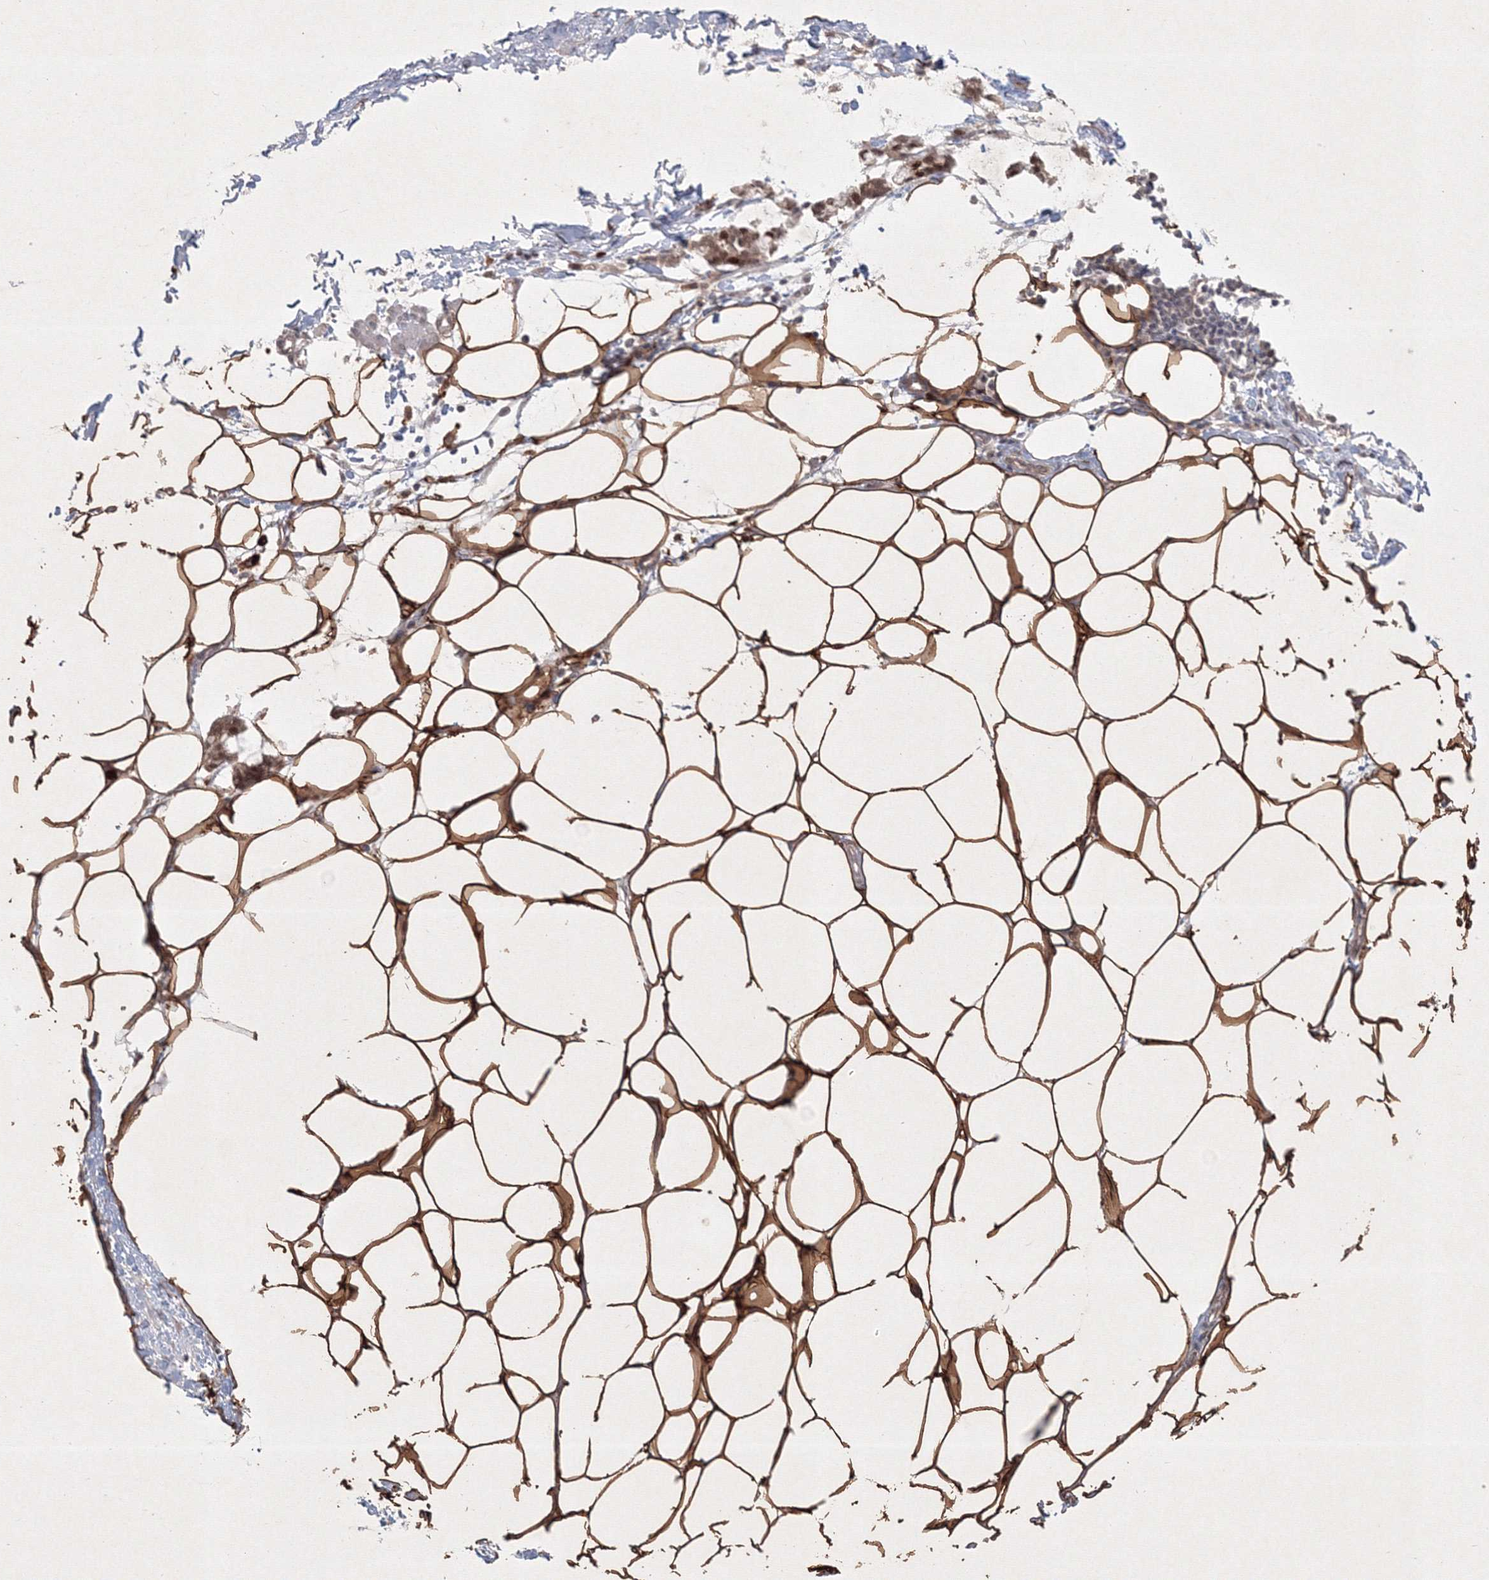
{"staining": {"intensity": "strong", "quantity": ">75%", "location": "cytoplasmic/membranous"}, "tissue": "adipose tissue", "cell_type": "Adipocytes", "image_type": "normal", "snomed": [{"axis": "morphology", "description": "Normal tissue, NOS"}, {"axis": "morphology", "description": "Adenocarcinoma, NOS"}, {"axis": "topography", "description": "Colon"}, {"axis": "topography", "description": "Peripheral nerve tissue"}], "caption": "A brown stain labels strong cytoplasmic/membranous staining of a protein in adipocytes of unremarkable adipose tissue. (DAB IHC, brown staining for protein, blue staining for nuclei).", "gene": "KIF20A", "patient": {"sex": "male", "age": 14}}